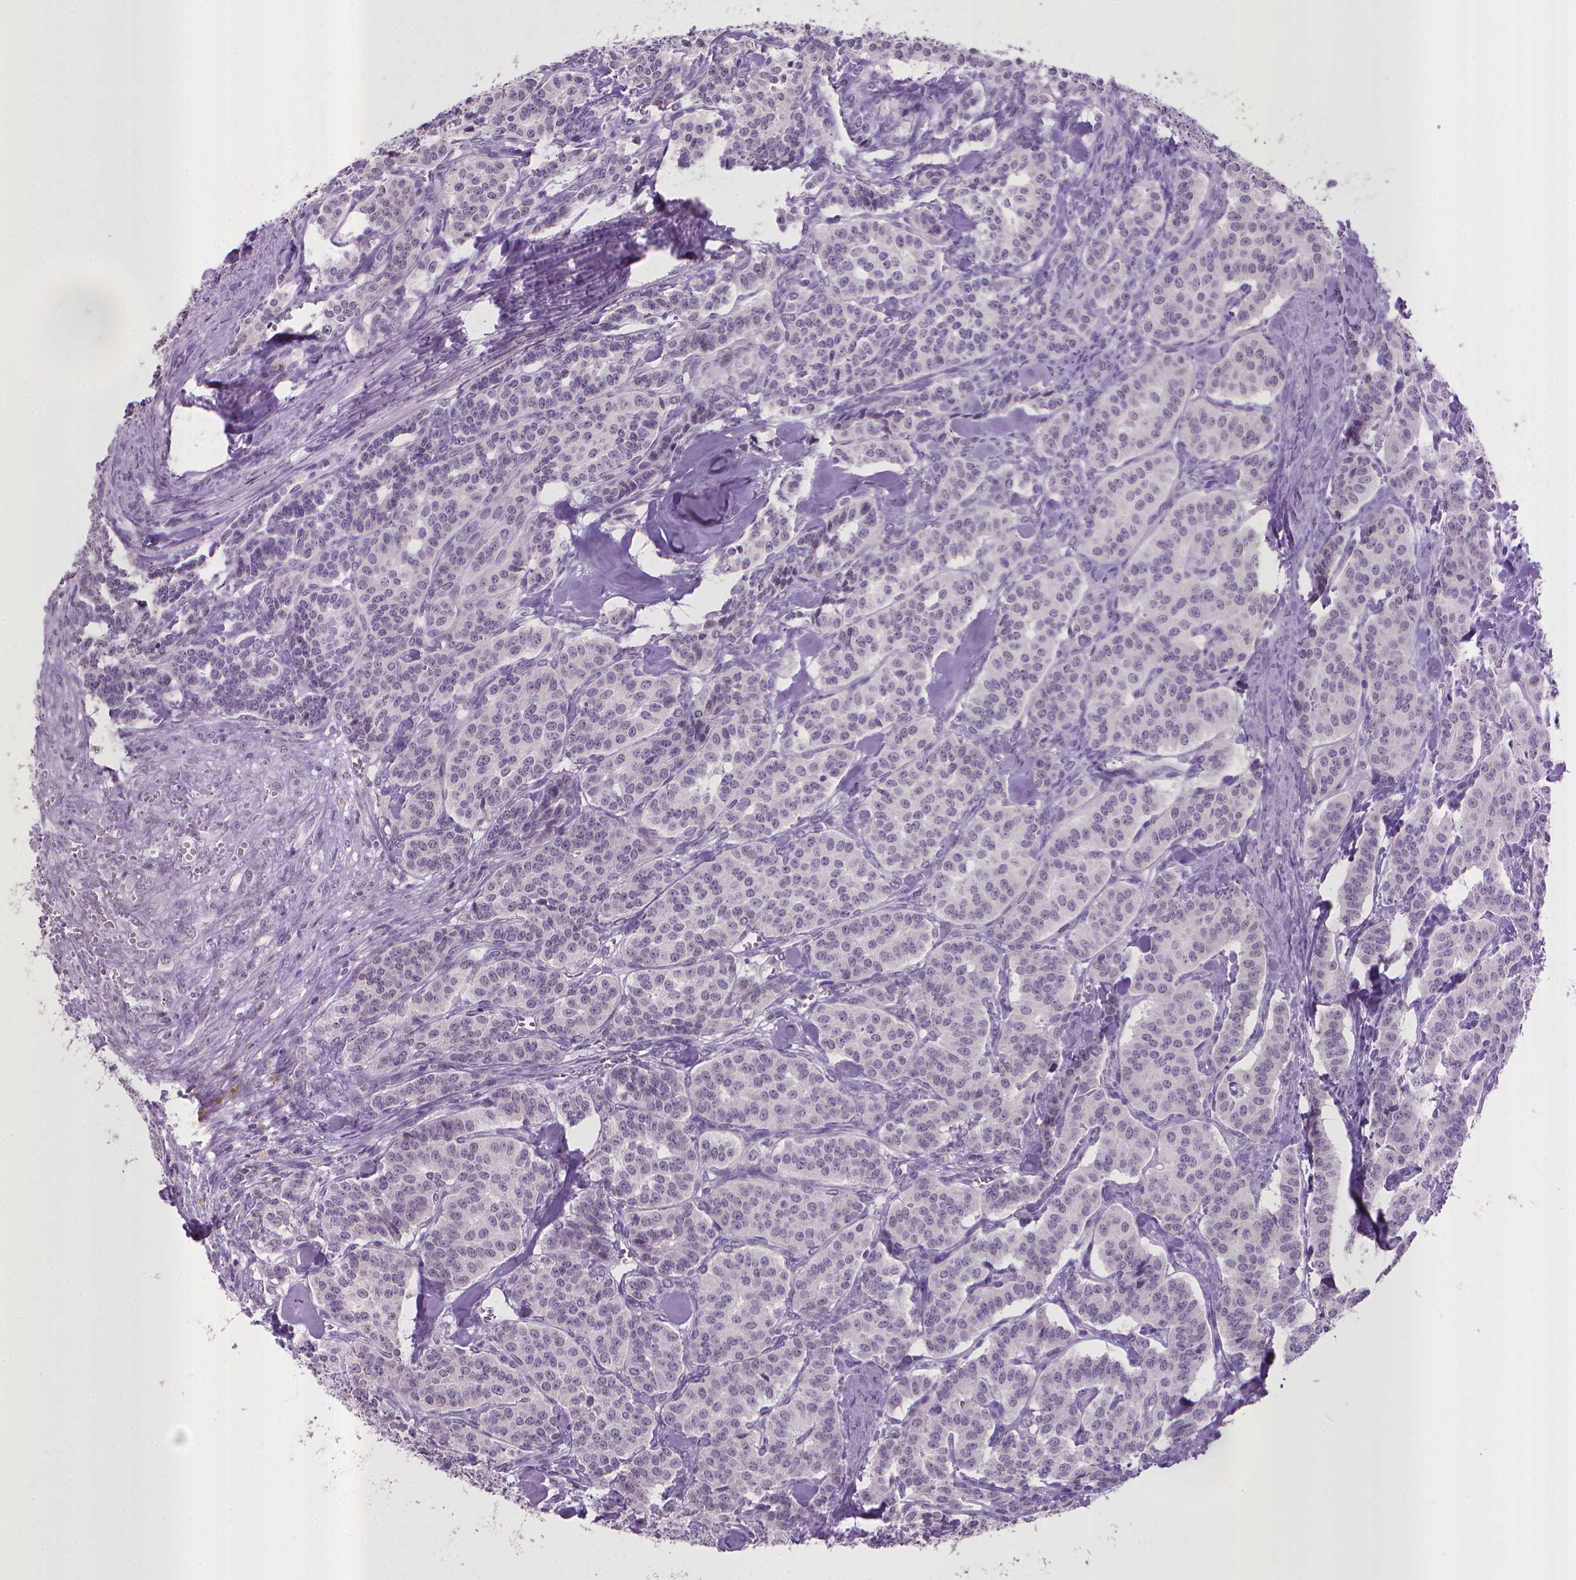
{"staining": {"intensity": "negative", "quantity": "none", "location": "none"}, "tissue": "carcinoid", "cell_type": "Tumor cells", "image_type": "cancer", "snomed": [{"axis": "morphology", "description": "Normal tissue, NOS"}, {"axis": "morphology", "description": "Carcinoid, malignant, NOS"}, {"axis": "topography", "description": "Lung"}], "caption": "IHC of carcinoid (malignant) displays no expression in tumor cells. (Brightfield microscopy of DAB immunohistochemistry (IHC) at high magnification).", "gene": "KMO", "patient": {"sex": "female", "age": 46}}